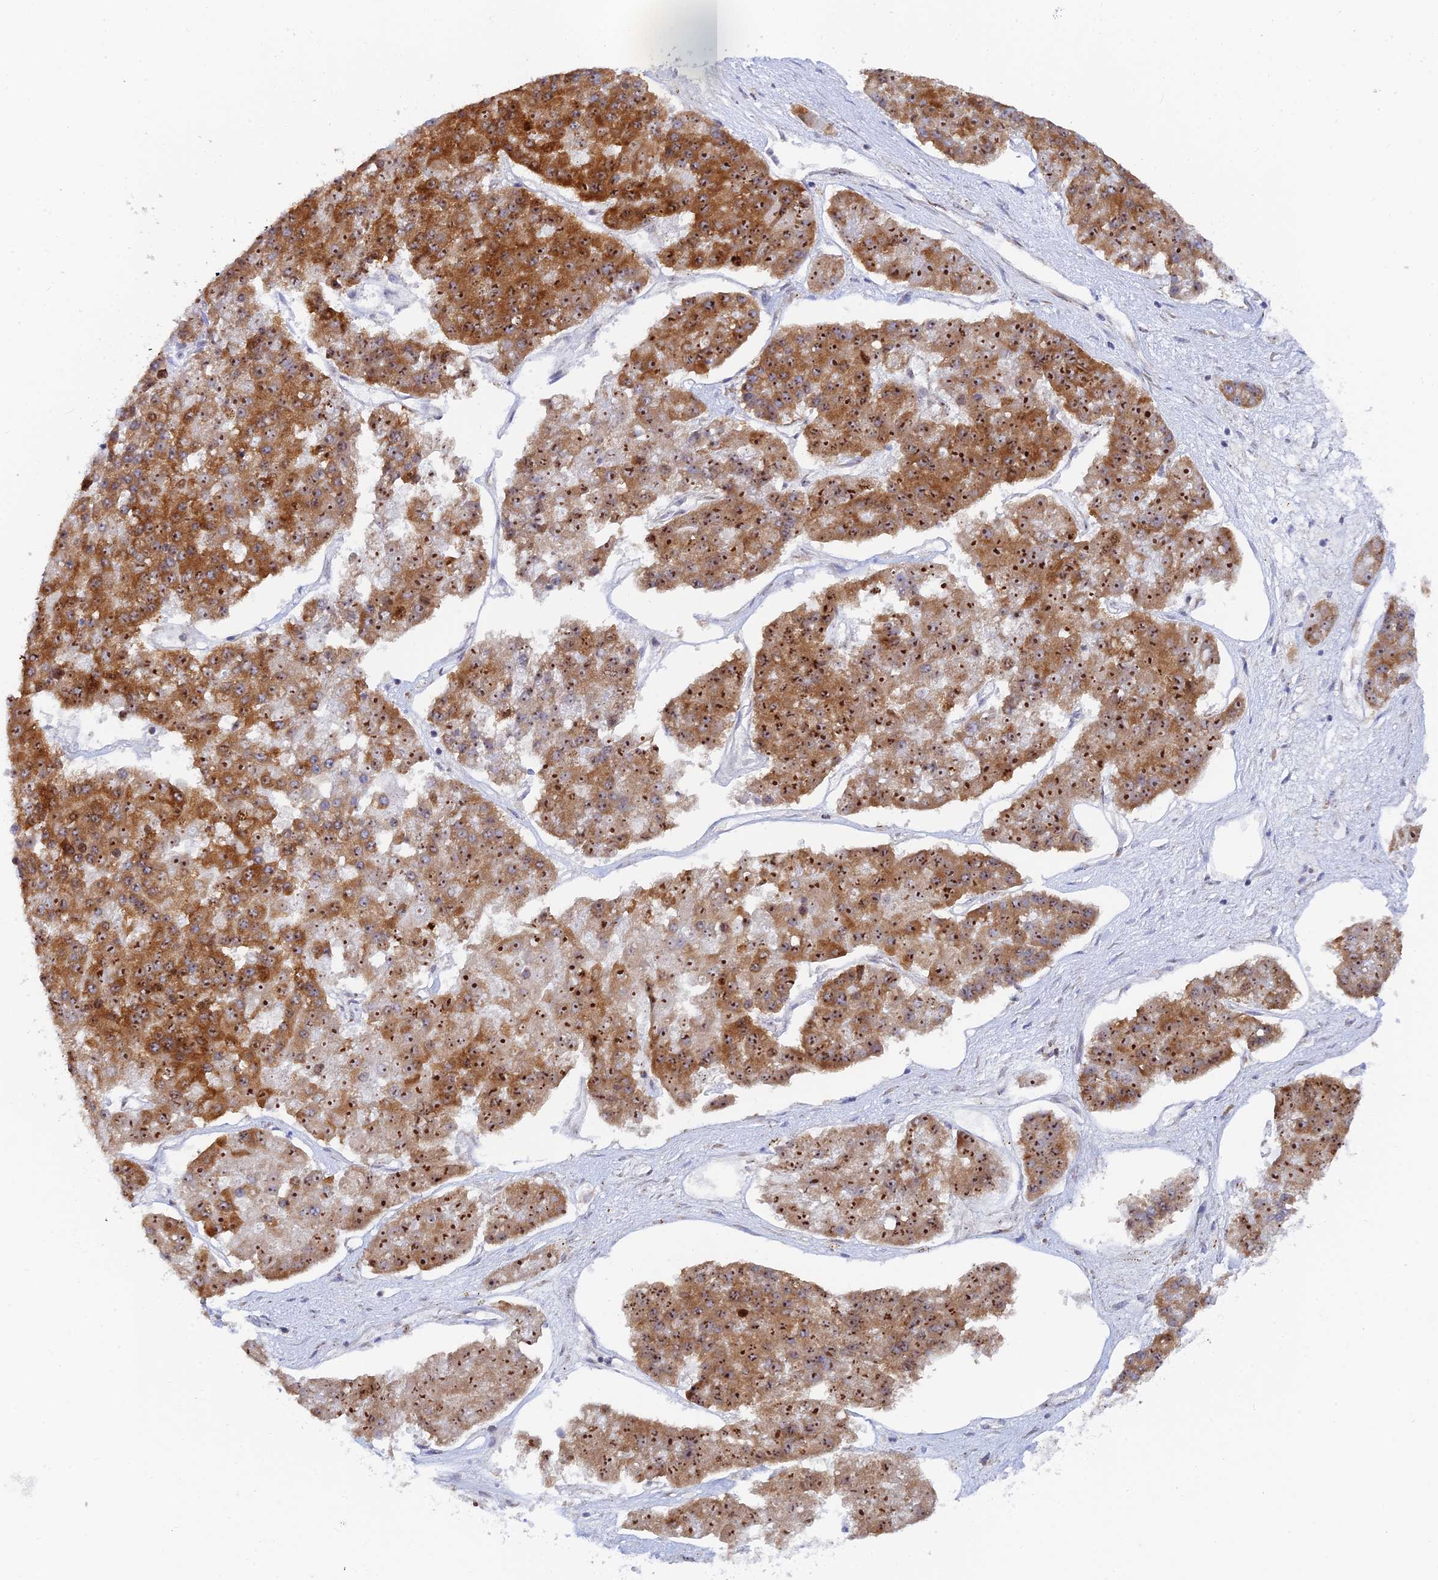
{"staining": {"intensity": "strong", "quantity": ">75%", "location": "cytoplasmic/membranous,nuclear"}, "tissue": "pancreatic cancer", "cell_type": "Tumor cells", "image_type": "cancer", "snomed": [{"axis": "morphology", "description": "Adenocarcinoma, NOS"}, {"axis": "topography", "description": "Pancreas"}], "caption": "IHC (DAB (3,3'-diaminobenzidine)) staining of human adenocarcinoma (pancreatic) exhibits strong cytoplasmic/membranous and nuclear protein staining in about >75% of tumor cells.", "gene": "RSL1D1", "patient": {"sex": "male", "age": 50}}